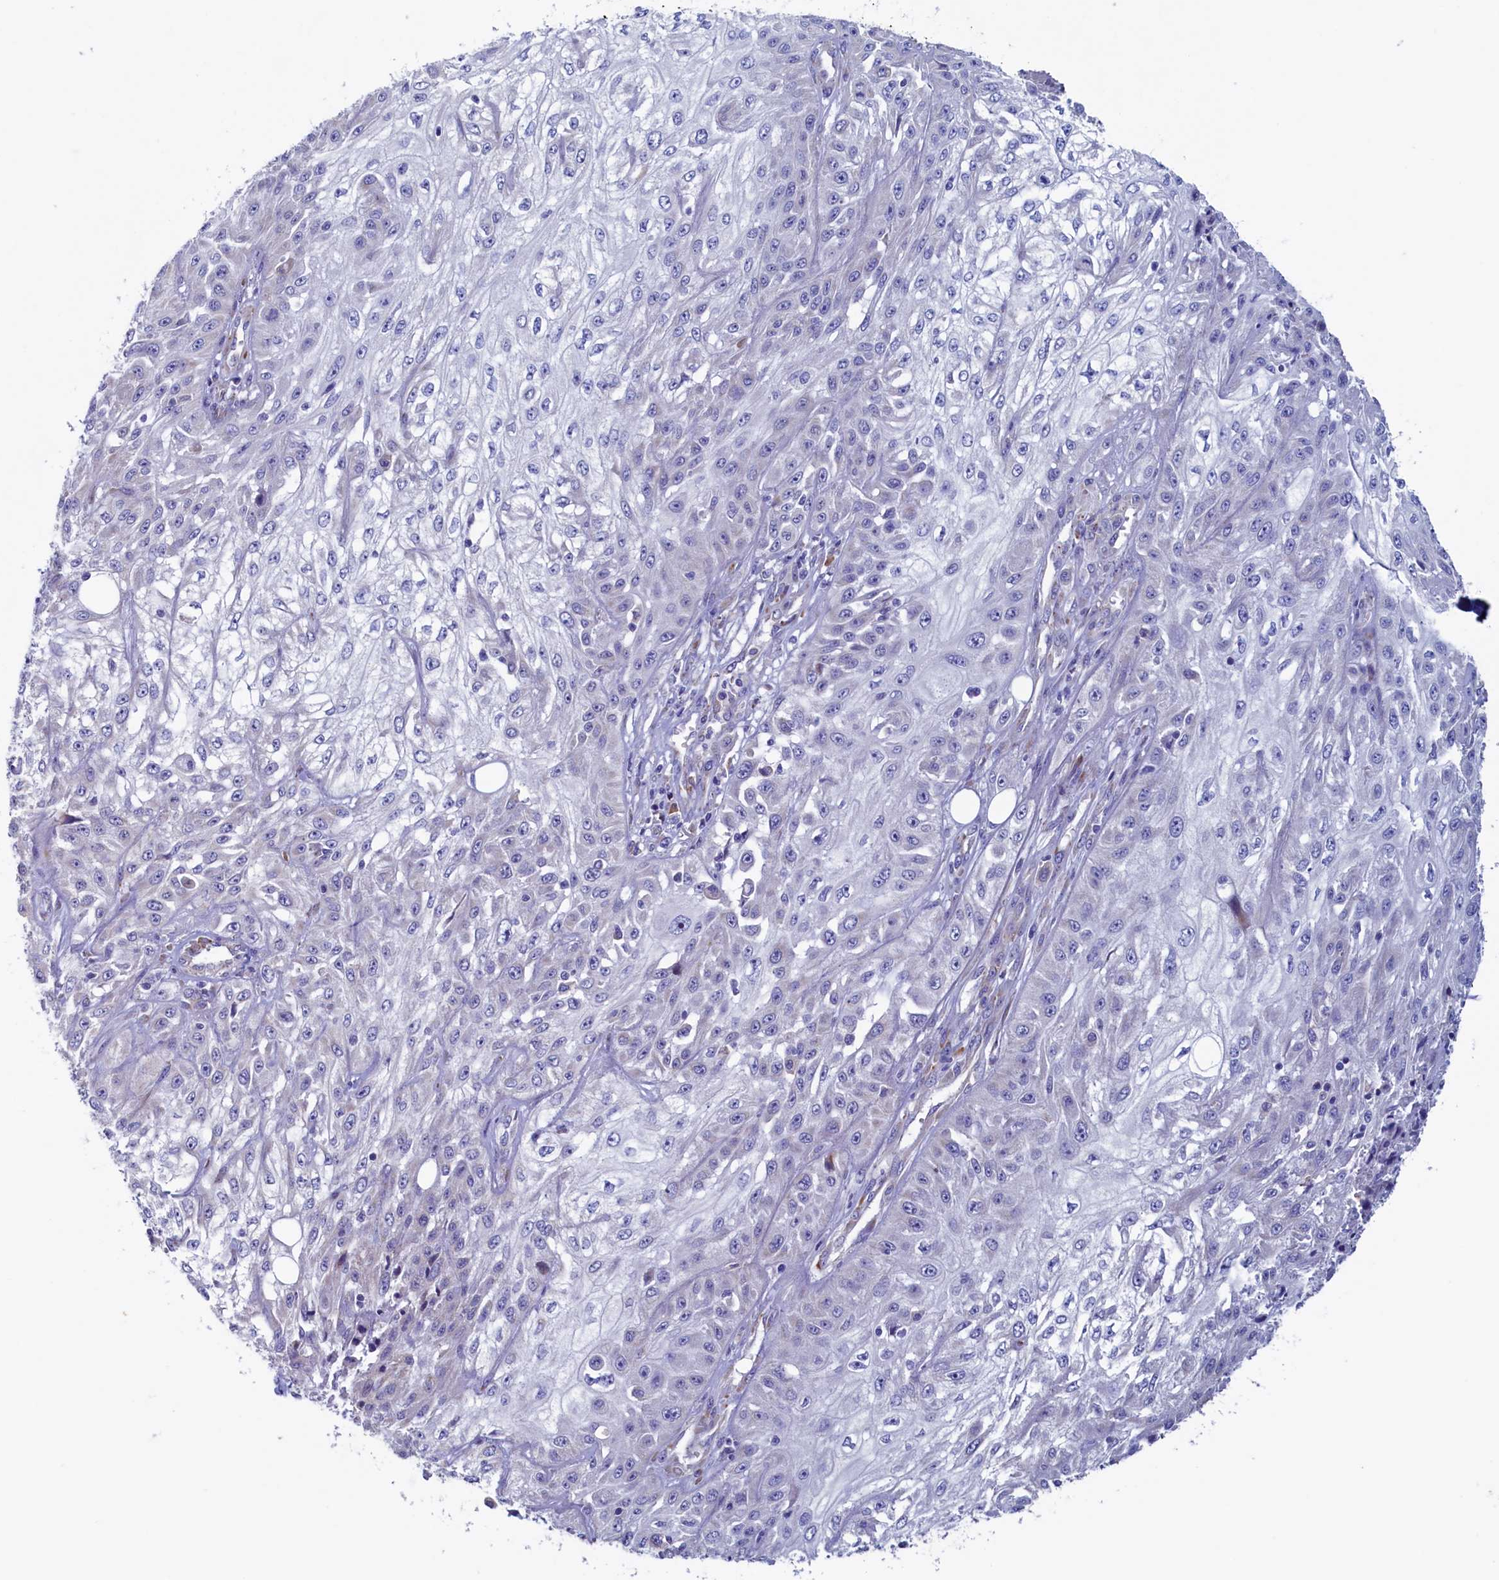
{"staining": {"intensity": "negative", "quantity": "none", "location": "none"}, "tissue": "skin cancer", "cell_type": "Tumor cells", "image_type": "cancer", "snomed": [{"axis": "morphology", "description": "Squamous cell carcinoma, NOS"}, {"axis": "morphology", "description": "Squamous cell carcinoma, metastatic, NOS"}, {"axis": "topography", "description": "Skin"}, {"axis": "topography", "description": "Lymph node"}], "caption": "This is an immunohistochemistry image of human metastatic squamous cell carcinoma (skin). There is no staining in tumor cells.", "gene": "CBLIF", "patient": {"sex": "male", "age": 75}}